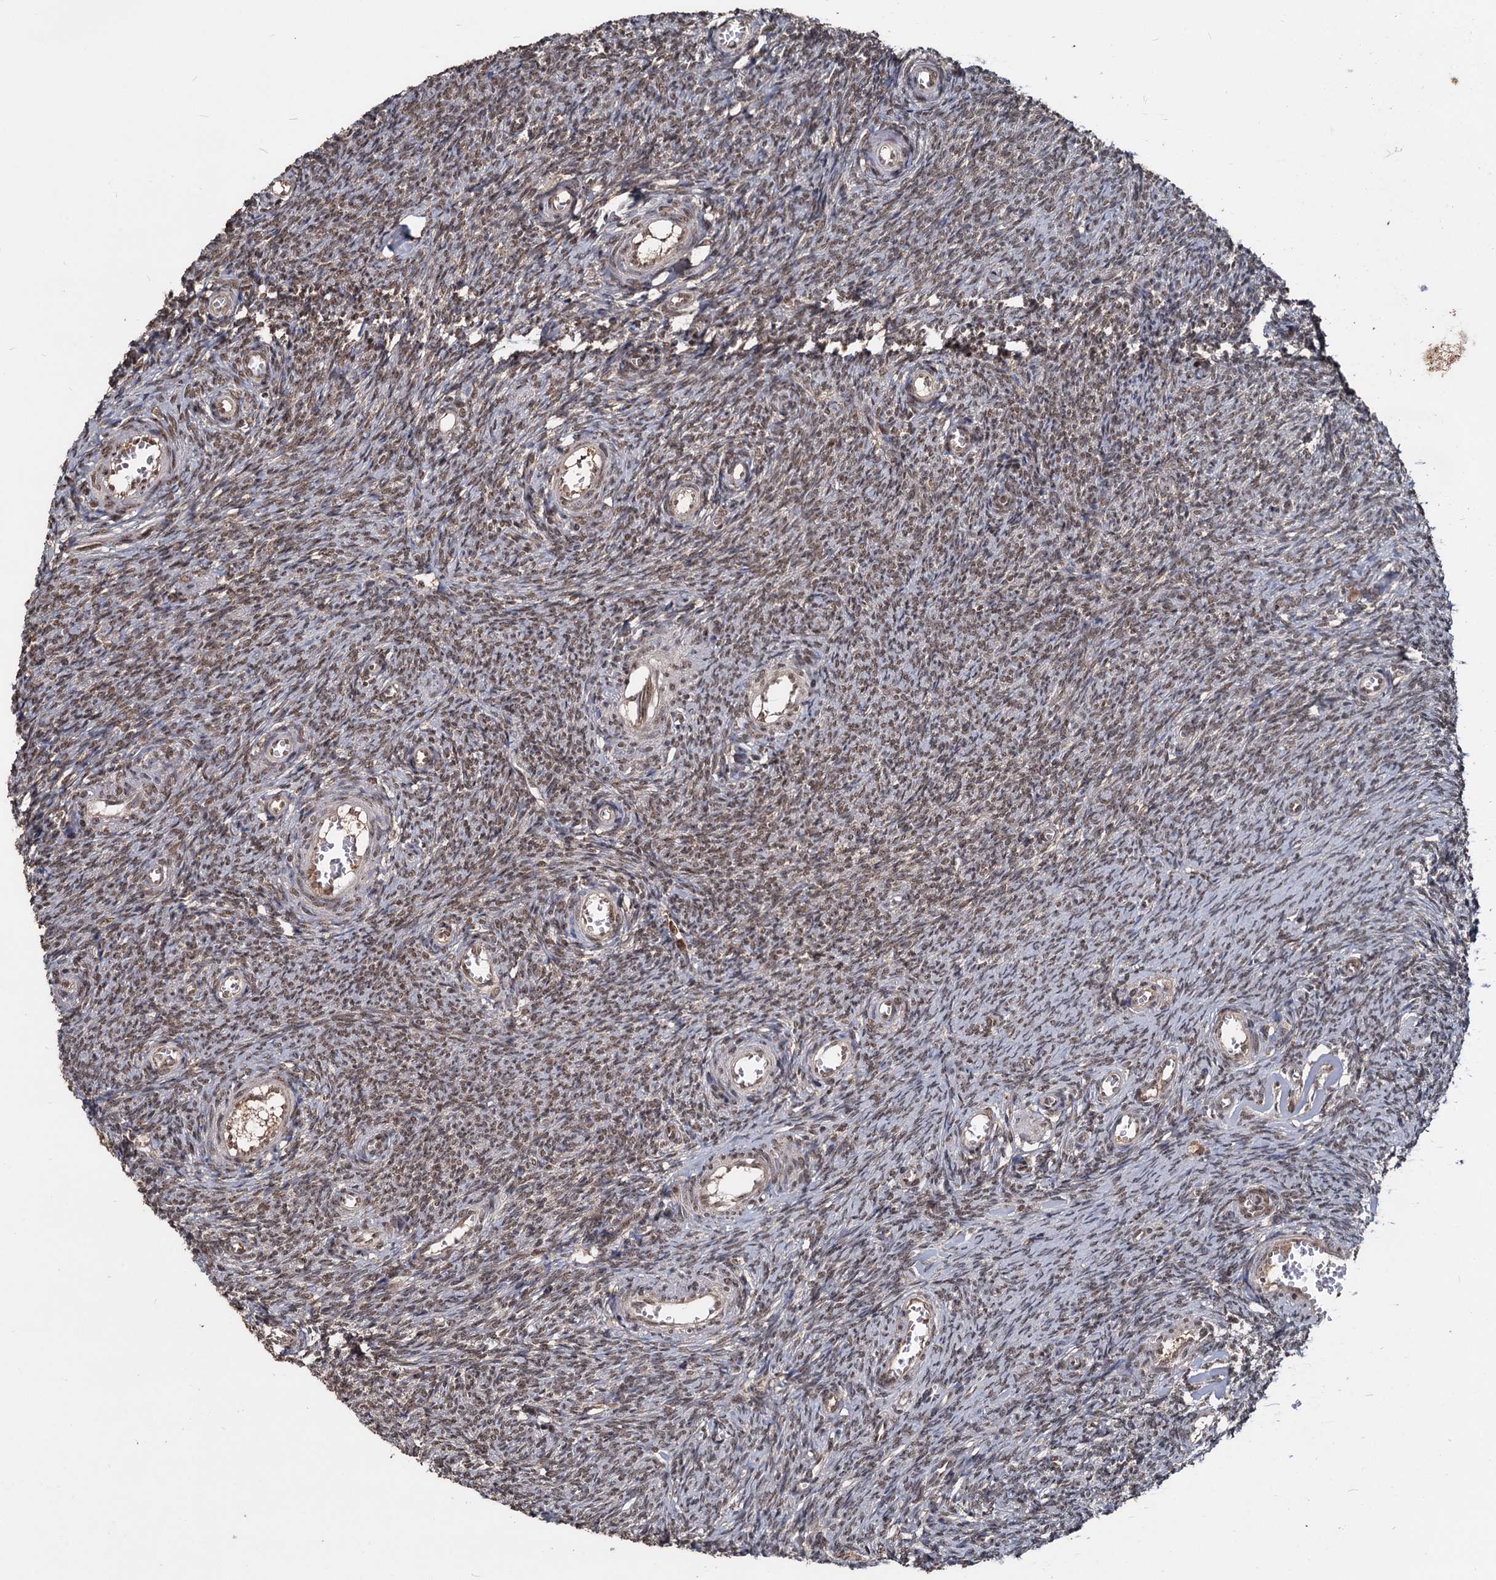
{"staining": {"intensity": "weak", "quantity": ">75%", "location": "nuclear"}, "tissue": "ovary", "cell_type": "Ovarian stroma cells", "image_type": "normal", "snomed": [{"axis": "morphology", "description": "Normal tissue, NOS"}, {"axis": "topography", "description": "Ovary"}], "caption": "Brown immunohistochemical staining in unremarkable ovary displays weak nuclear staining in approximately >75% of ovarian stroma cells. The protein of interest is shown in brown color, while the nuclei are stained blue.", "gene": "FAM216B", "patient": {"sex": "female", "age": 44}}